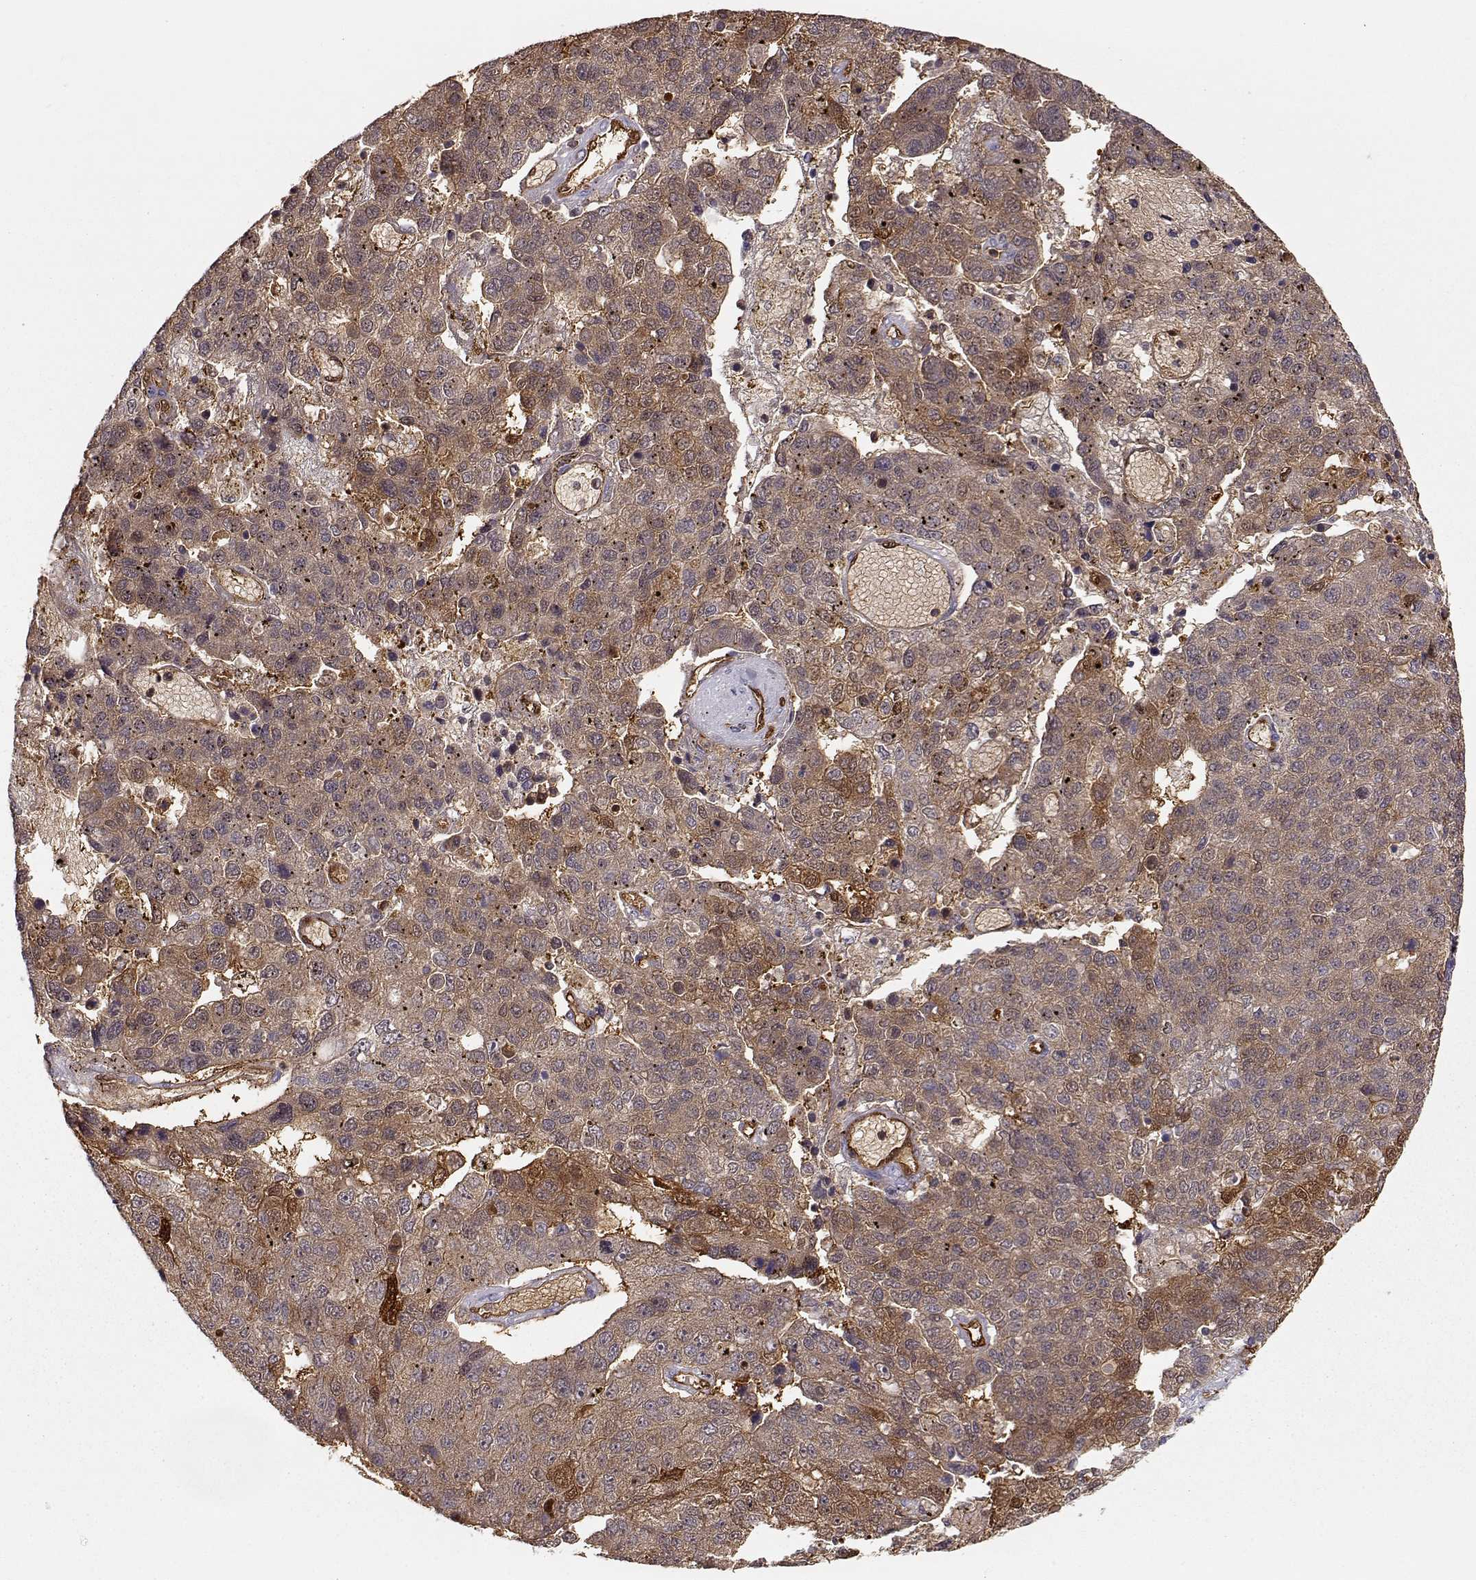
{"staining": {"intensity": "moderate", "quantity": ">75%", "location": "cytoplasmic/membranous"}, "tissue": "pancreatic cancer", "cell_type": "Tumor cells", "image_type": "cancer", "snomed": [{"axis": "morphology", "description": "Adenocarcinoma, NOS"}, {"axis": "topography", "description": "Pancreas"}], "caption": "This is a histology image of immunohistochemistry staining of pancreatic cancer, which shows moderate expression in the cytoplasmic/membranous of tumor cells.", "gene": "PNP", "patient": {"sex": "female", "age": 61}}